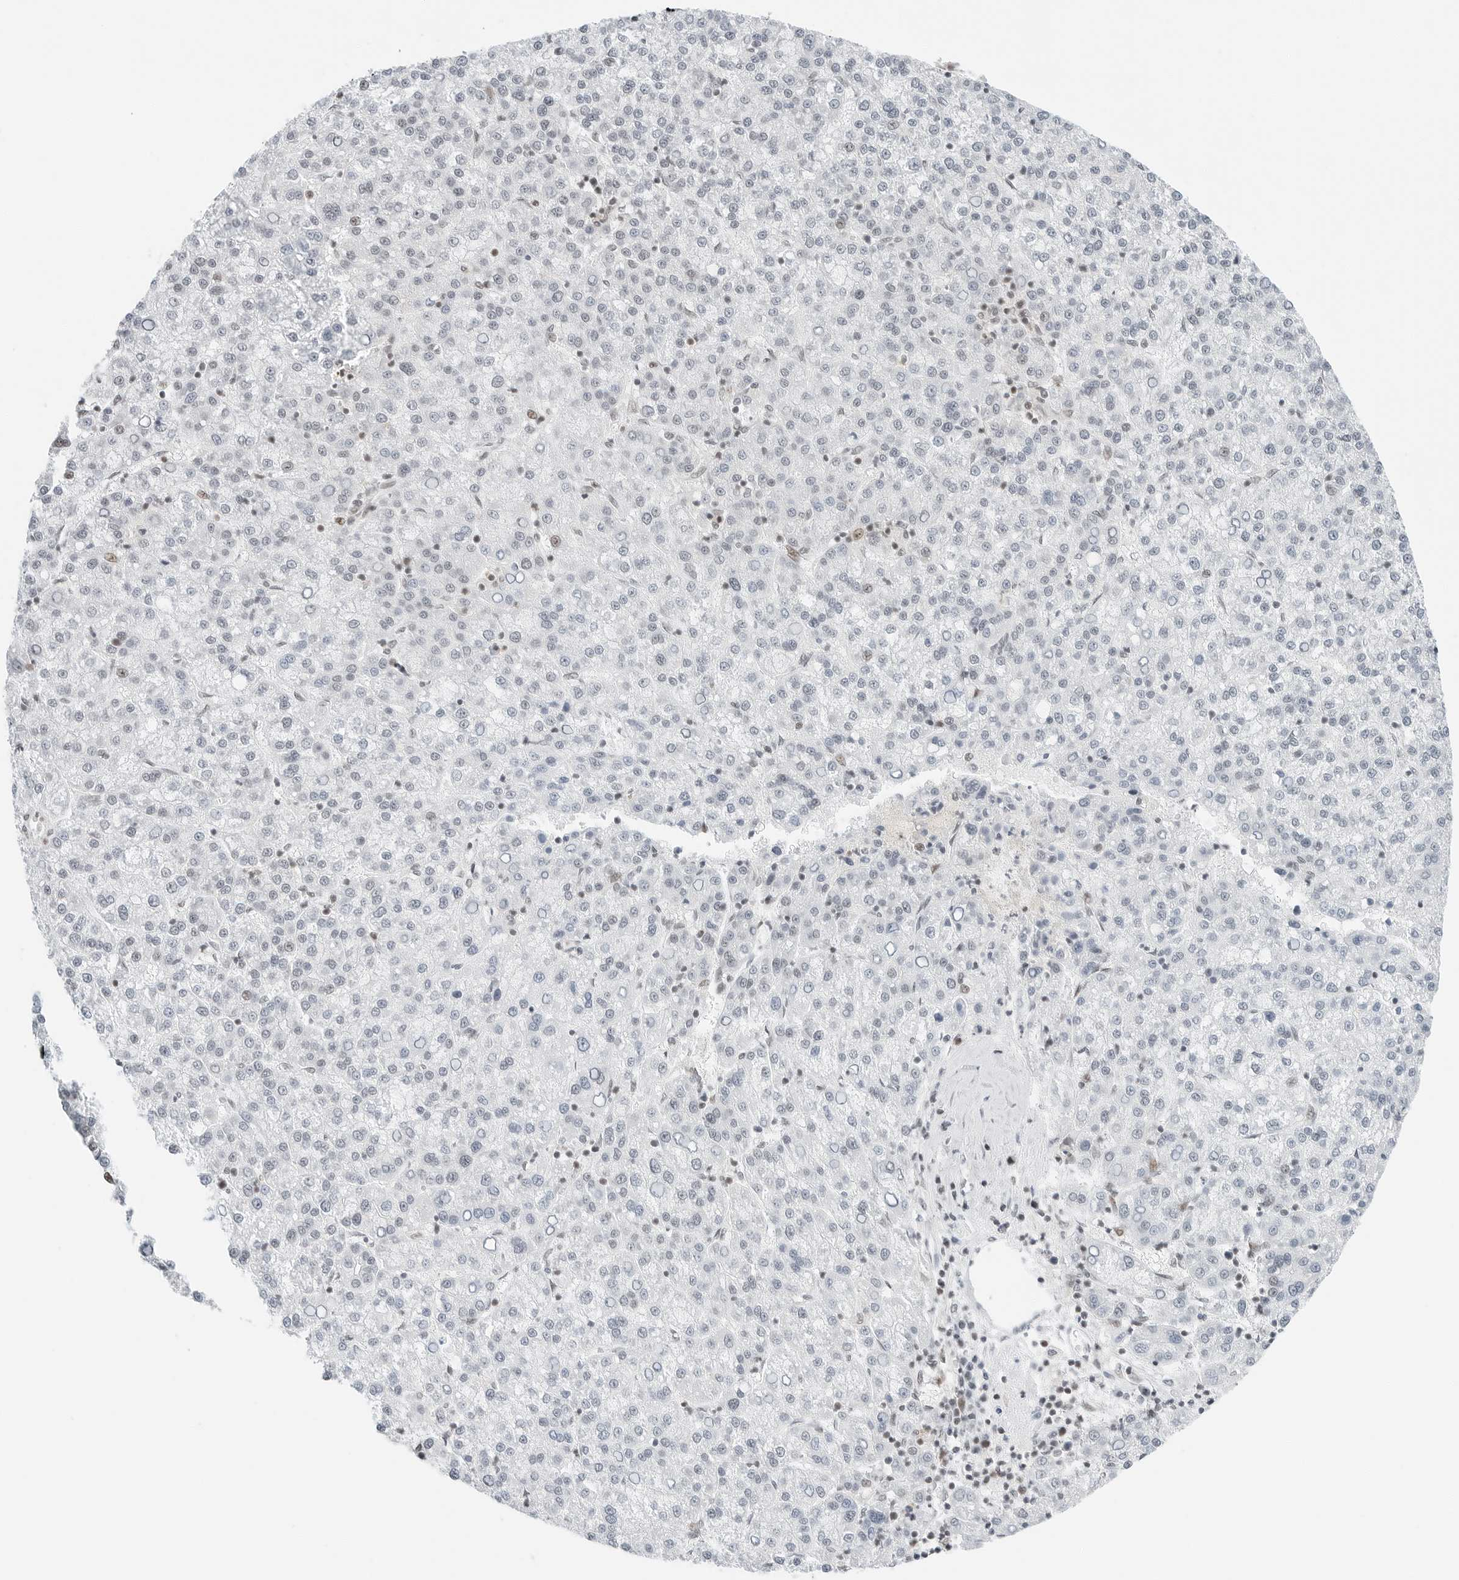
{"staining": {"intensity": "negative", "quantity": "none", "location": "none"}, "tissue": "liver cancer", "cell_type": "Tumor cells", "image_type": "cancer", "snomed": [{"axis": "morphology", "description": "Carcinoma, Hepatocellular, NOS"}, {"axis": "topography", "description": "Liver"}], "caption": "Immunohistochemistry of human liver hepatocellular carcinoma exhibits no staining in tumor cells.", "gene": "CRTC2", "patient": {"sex": "female", "age": 58}}